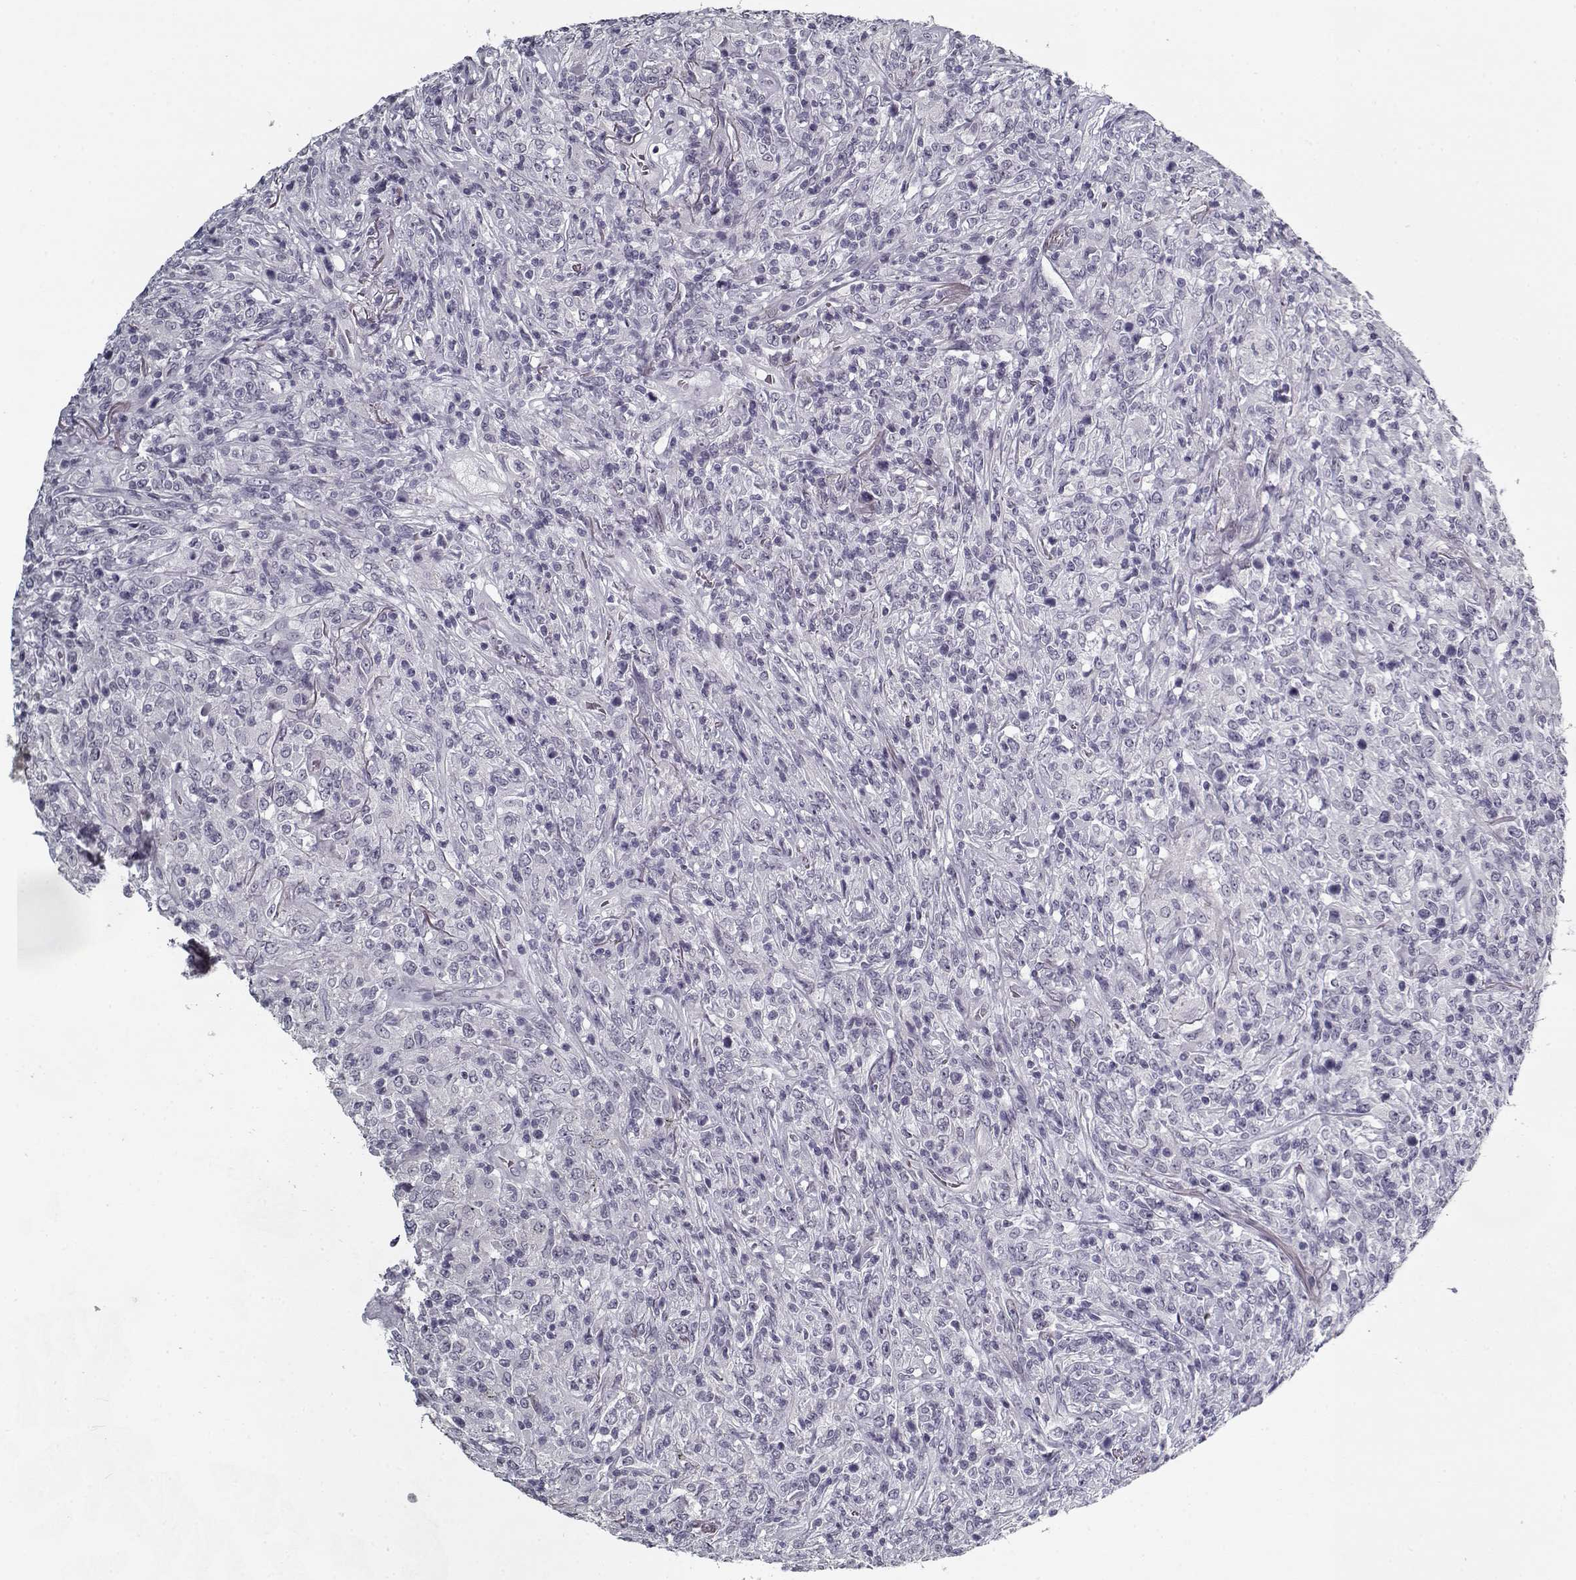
{"staining": {"intensity": "negative", "quantity": "none", "location": "none"}, "tissue": "lymphoma", "cell_type": "Tumor cells", "image_type": "cancer", "snomed": [{"axis": "morphology", "description": "Malignant lymphoma, non-Hodgkin's type, High grade"}, {"axis": "topography", "description": "Lung"}], "caption": "Immunohistochemistry (IHC) histopathology image of neoplastic tissue: human lymphoma stained with DAB reveals no significant protein expression in tumor cells.", "gene": "RNF32", "patient": {"sex": "male", "age": 79}}